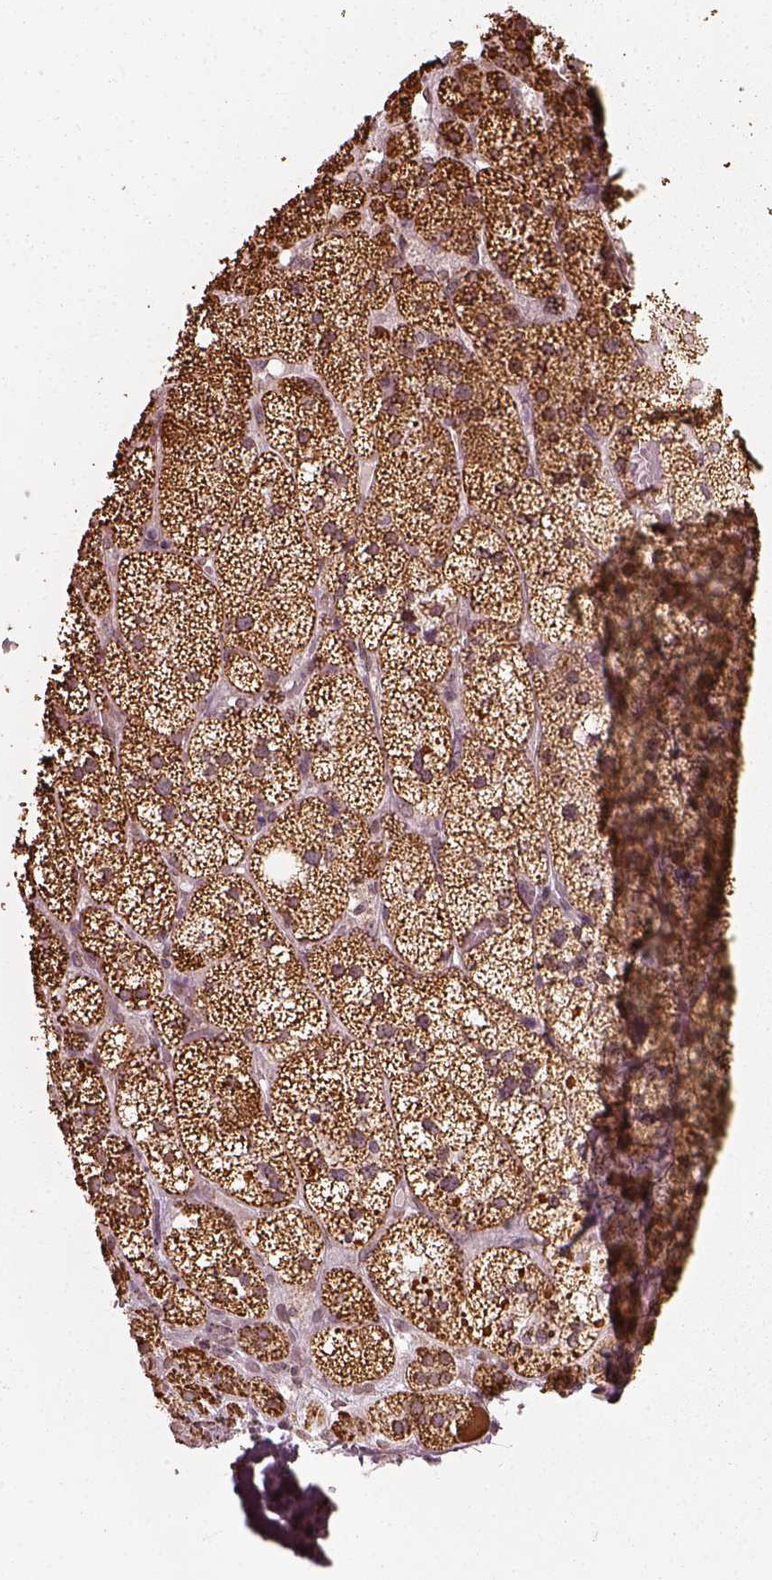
{"staining": {"intensity": "moderate", "quantity": ">75%", "location": "cytoplasmic/membranous"}, "tissue": "adrenal gland", "cell_type": "Glandular cells", "image_type": "normal", "snomed": [{"axis": "morphology", "description": "Normal tissue, NOS"}, {"axis": "topography", "description": "Adrenal gland"}], "caption": "Immunohistochemical staining of normal adrenal gland exhibits >75% levels of moderate cytoplasmic/membranous protein staining in approximately >75% of glandular cells. (Brightfield microscopy of DAB IHC at high magnification).", "gene": "ACOT2", "patient": {"sex": "male", "age": 53}}